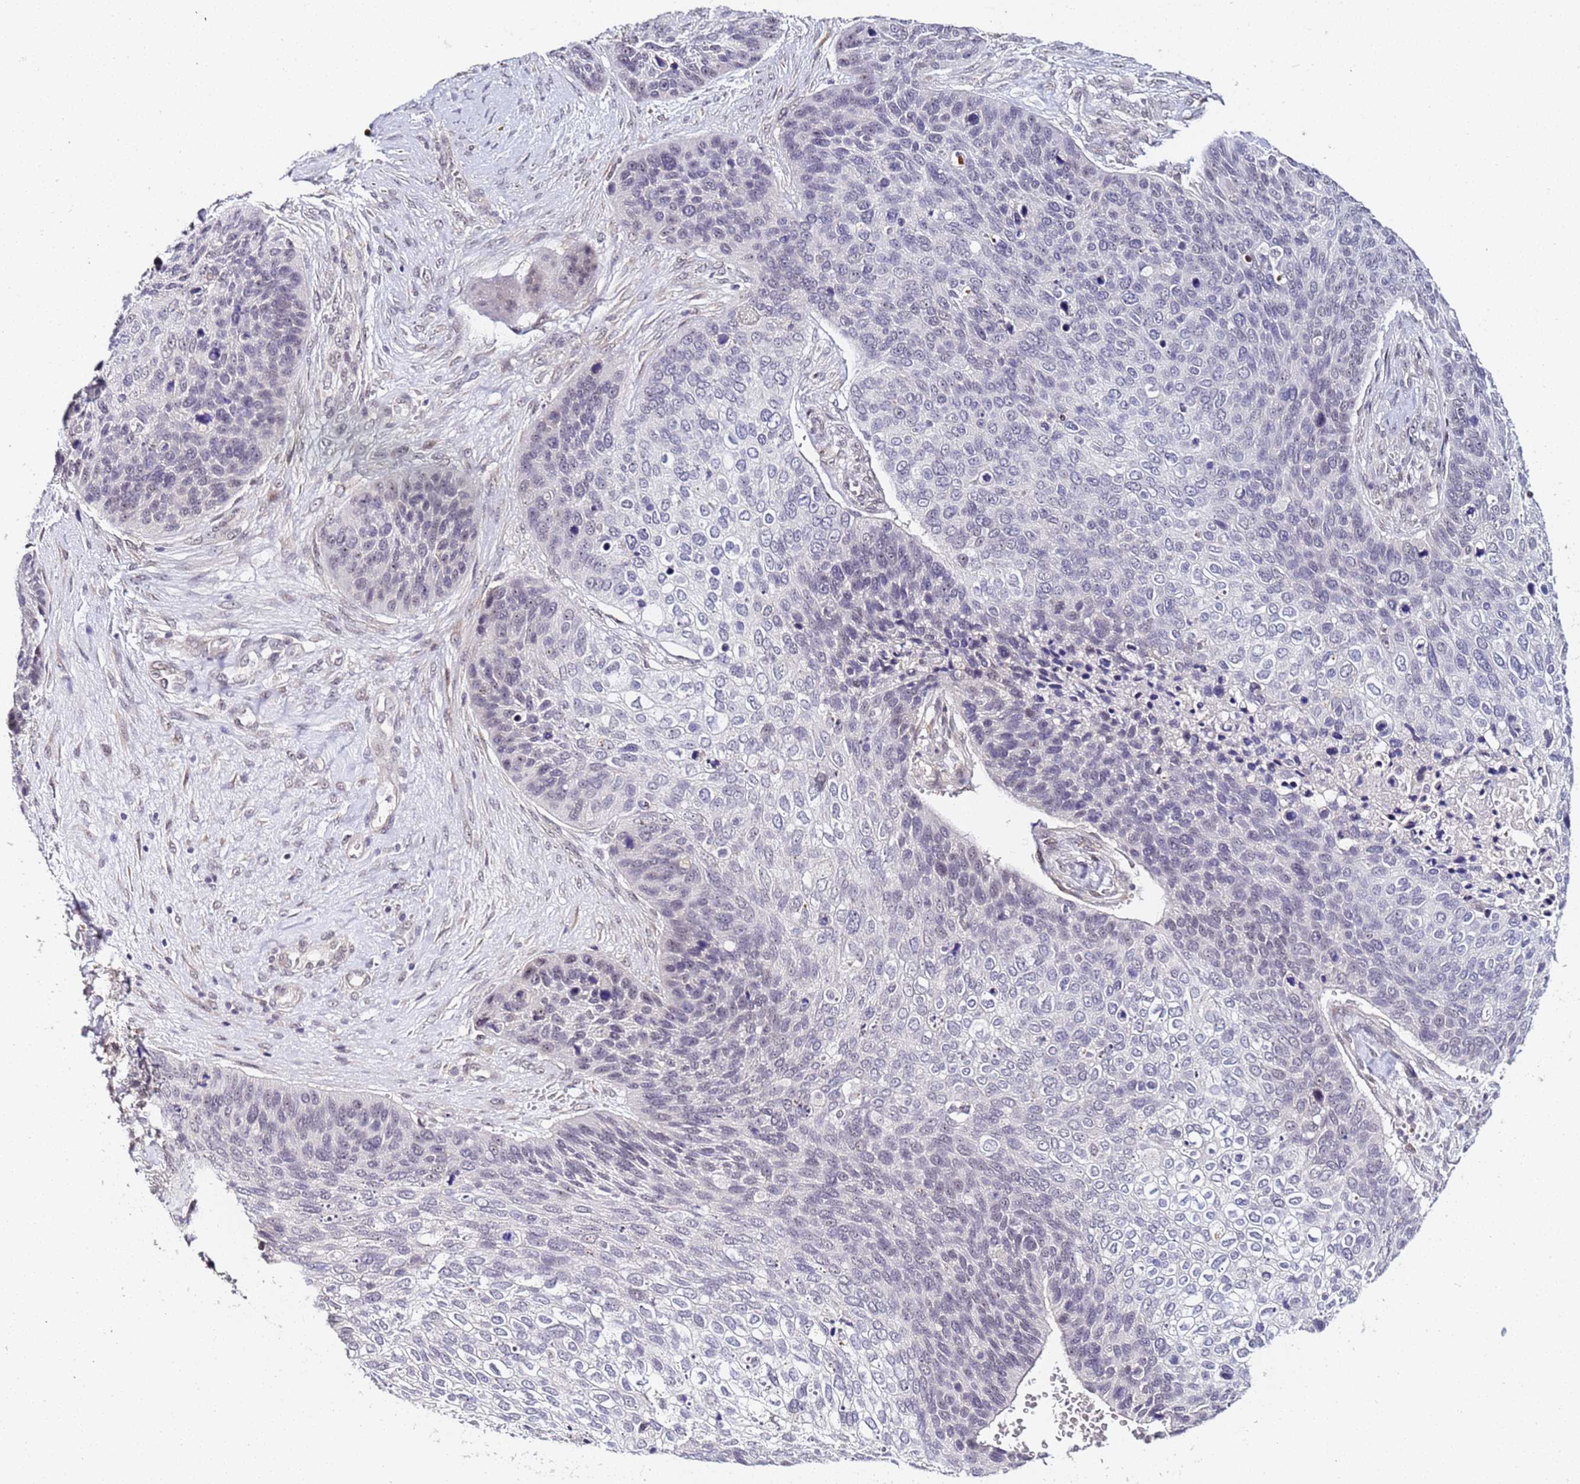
{"staining": {"intensity": "negative", "quantity": "none", "location": "none"}, "tissue": "skin cancer", "cell_type": "Tumor cells", "image_type": "cancer", "snomed": [{"axis": "morphology", "description": "Basal cell carcinoma"}, {"axis": "topography", "description": "Skin"}], "caption": "A high-resolution histopathology image shows immunohistochemistry staining of basal cell carcinoma (skin), which demonstrates no significant staining in tumor cells. (DAB immunohistochemistry (IHC), high magnification).", "gene": "LSM3", "patient": {"sex": "female", "age": 74}}